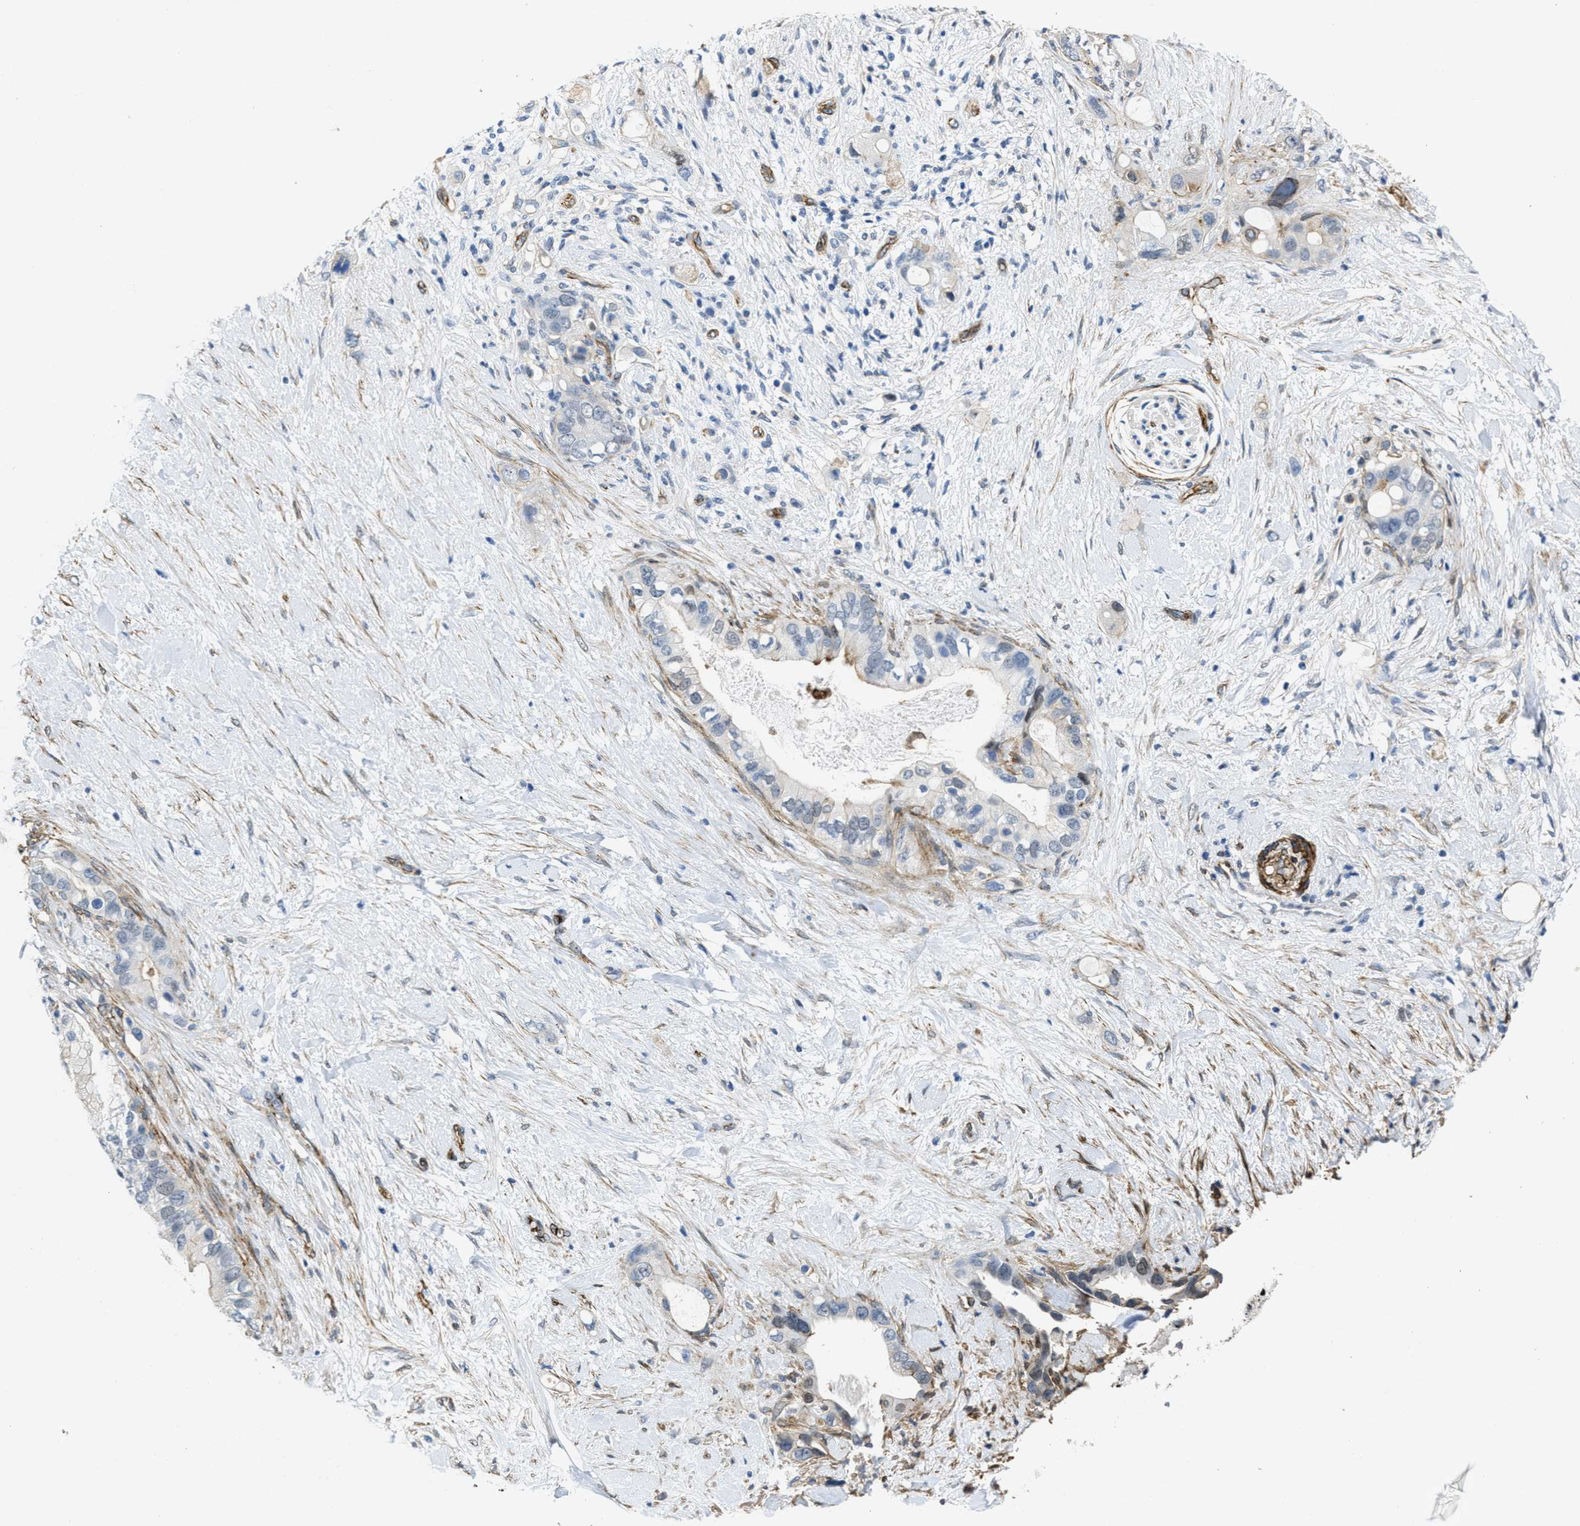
{"staining": {"intensity": "negative", "quantity": "none", "location": "none"}, "tissue": "pancreatic cancer", "cell_type": "Tumor cells", "image_type": "cancer", "snomed": [{"axis": "morphology", "description": "Adenocarcinoma, NOS"}, {"axis": "topography", "description": "Pancreas"}], "caption": "Tumor cells show no significant protein positivity in adenocarcinoma (pancreatic).", "gene": "NAB1", "patient": {"sex": "female", "age": 56}}